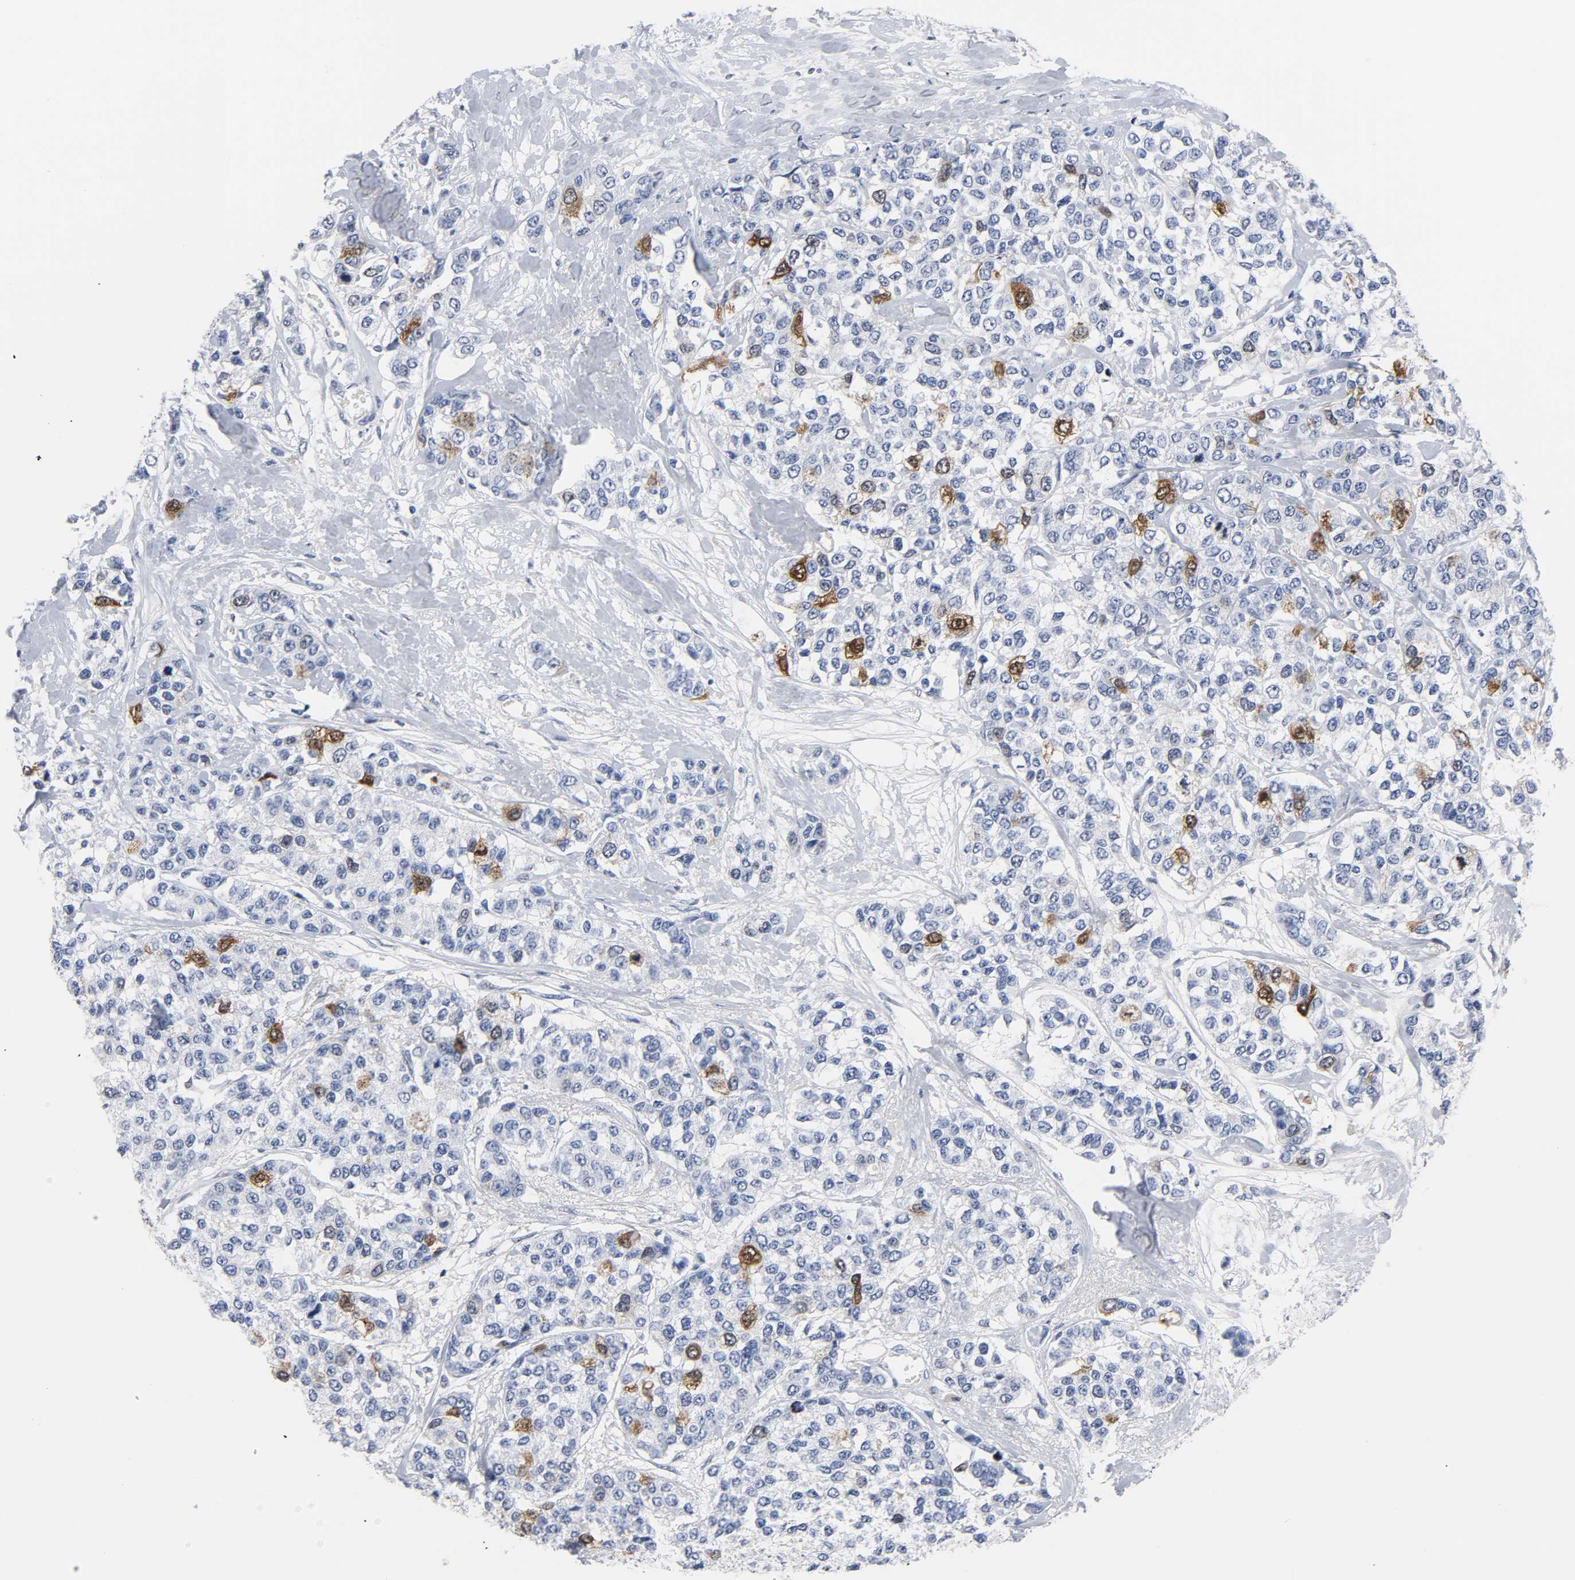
{"staining": {"intensity": "strong", "quantity": "<25%", "location": "cytoplasmic/membranous,nuclear"}, "tissue": "breast cancer", "cell_type": "Tumor cells", "image_type": "cancer", "snomed": [{"axis": "morphology", "description": "Duct carcinoma"}, {"axis": "topography", "description": "Breast"}], "caption": "Breast cancer stained for a protein (brown) demonstrates strong cytoplasmic/membranous and nuclear positive staining in approximately <25% of tumor cells.", "gene": "CDC20", "patient": {"sex": "female", "age": 51}}